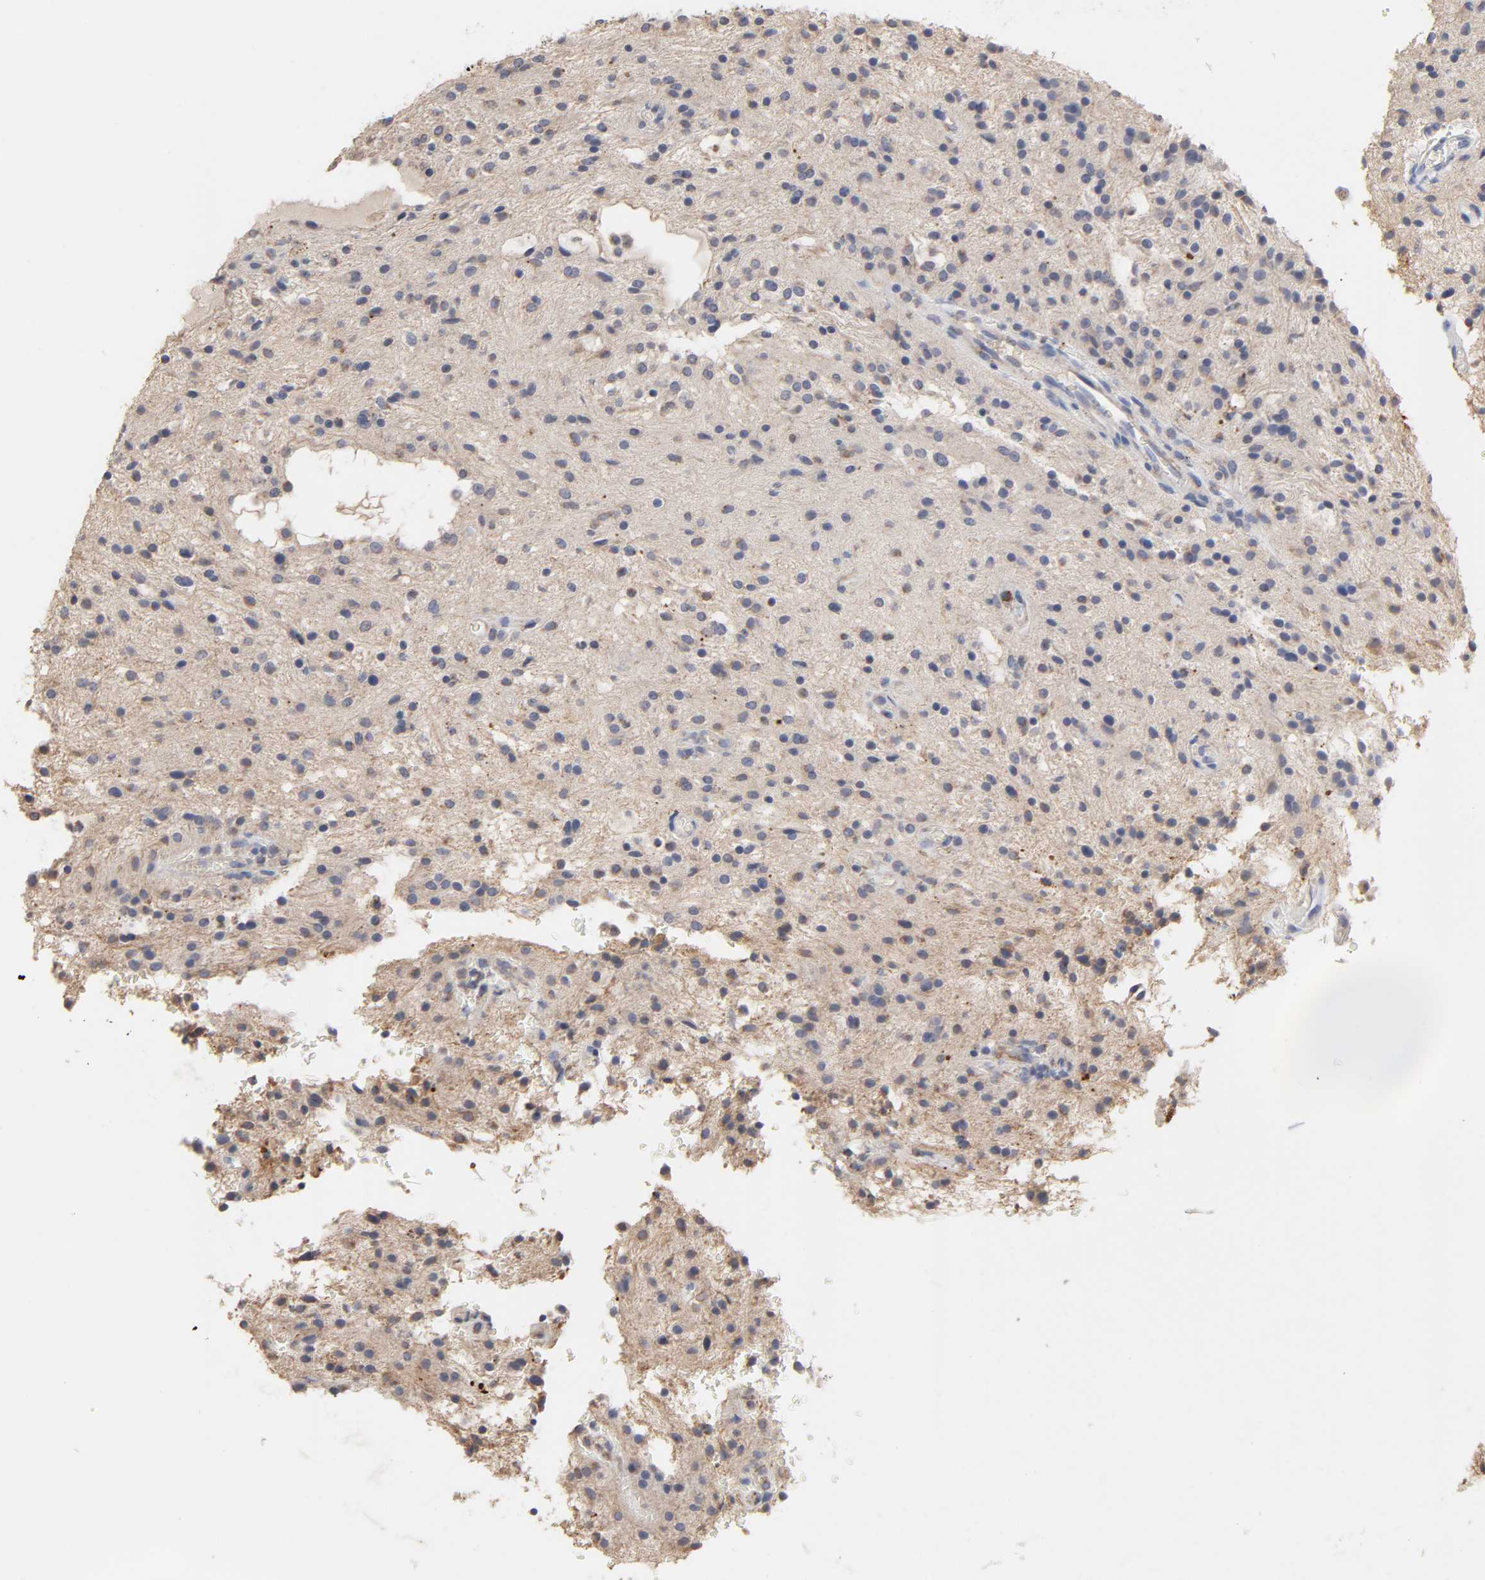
{"staining": {"intensity": "weak", "quantity": "<25%", "location": "cytoplasmic/membranous"}, "tissue": "glioma", "cell_type": "Tumor cells", "image_type": "cancer", "snomed": [{"axis": "morphology", "description": "Glioma, malignant, NOS"}, {"axis": "topography", "description": "Cerebellum"}], "caption": "Immunohistochemistry (IHC) histopathology image of neoplastic tissue: glioma (malignant) stained with DAB (3,3'-diaminobenzidine) reveals no significant protein positivity in tumor cells. Brightfield microscopy of IHC stained with DAB (3,3'-diaminobenzidine) (brown) and hematoxylin (blue), captured at high magnification.", "gene": "CYCS", "patient": {"sex": "female", "age": 10}}